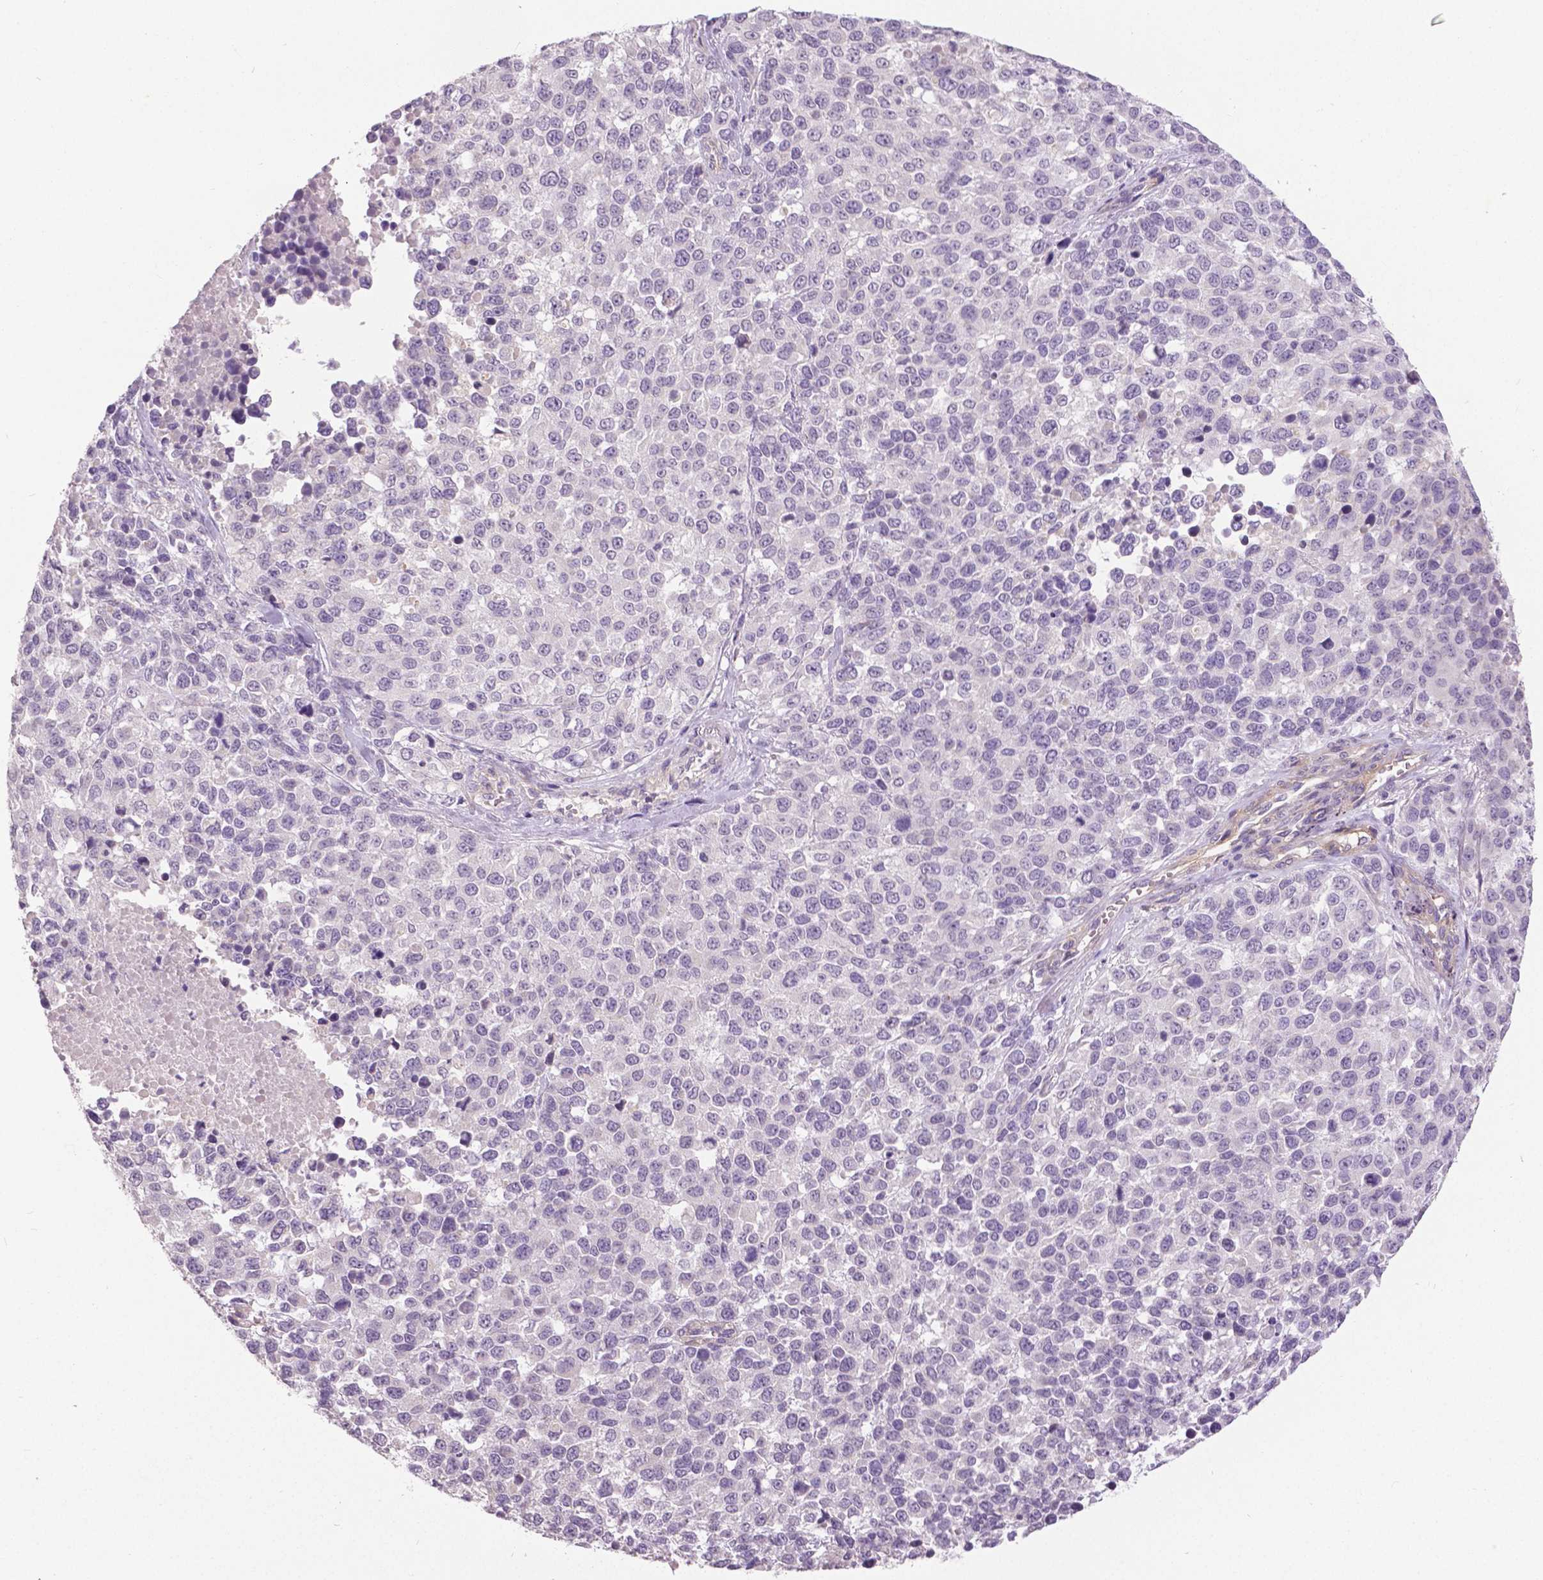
{"staining": {"intensity": "negative", "quantity": "none", "location": "none"}, "tissue": "melanoma", "cell_type": "Tumor cells", "image_type": "cancer", "snomed": [{"axis": "morphology", "description": "Malignant melanoma, Metastatic site"}, {"axis": "topography", "description": "Skin"}], "caption": "DAB immunohistochemical staining of human malignant melanoma (metastatic site) shows no significant positivity in tumor cells. (Stains: DAB IHC with hematoxylin counter stain, Microscopy: brightfield microscopy at high magnification).", "gene": "FOXA1", "patient": {"sex": "male", "age": 84}}